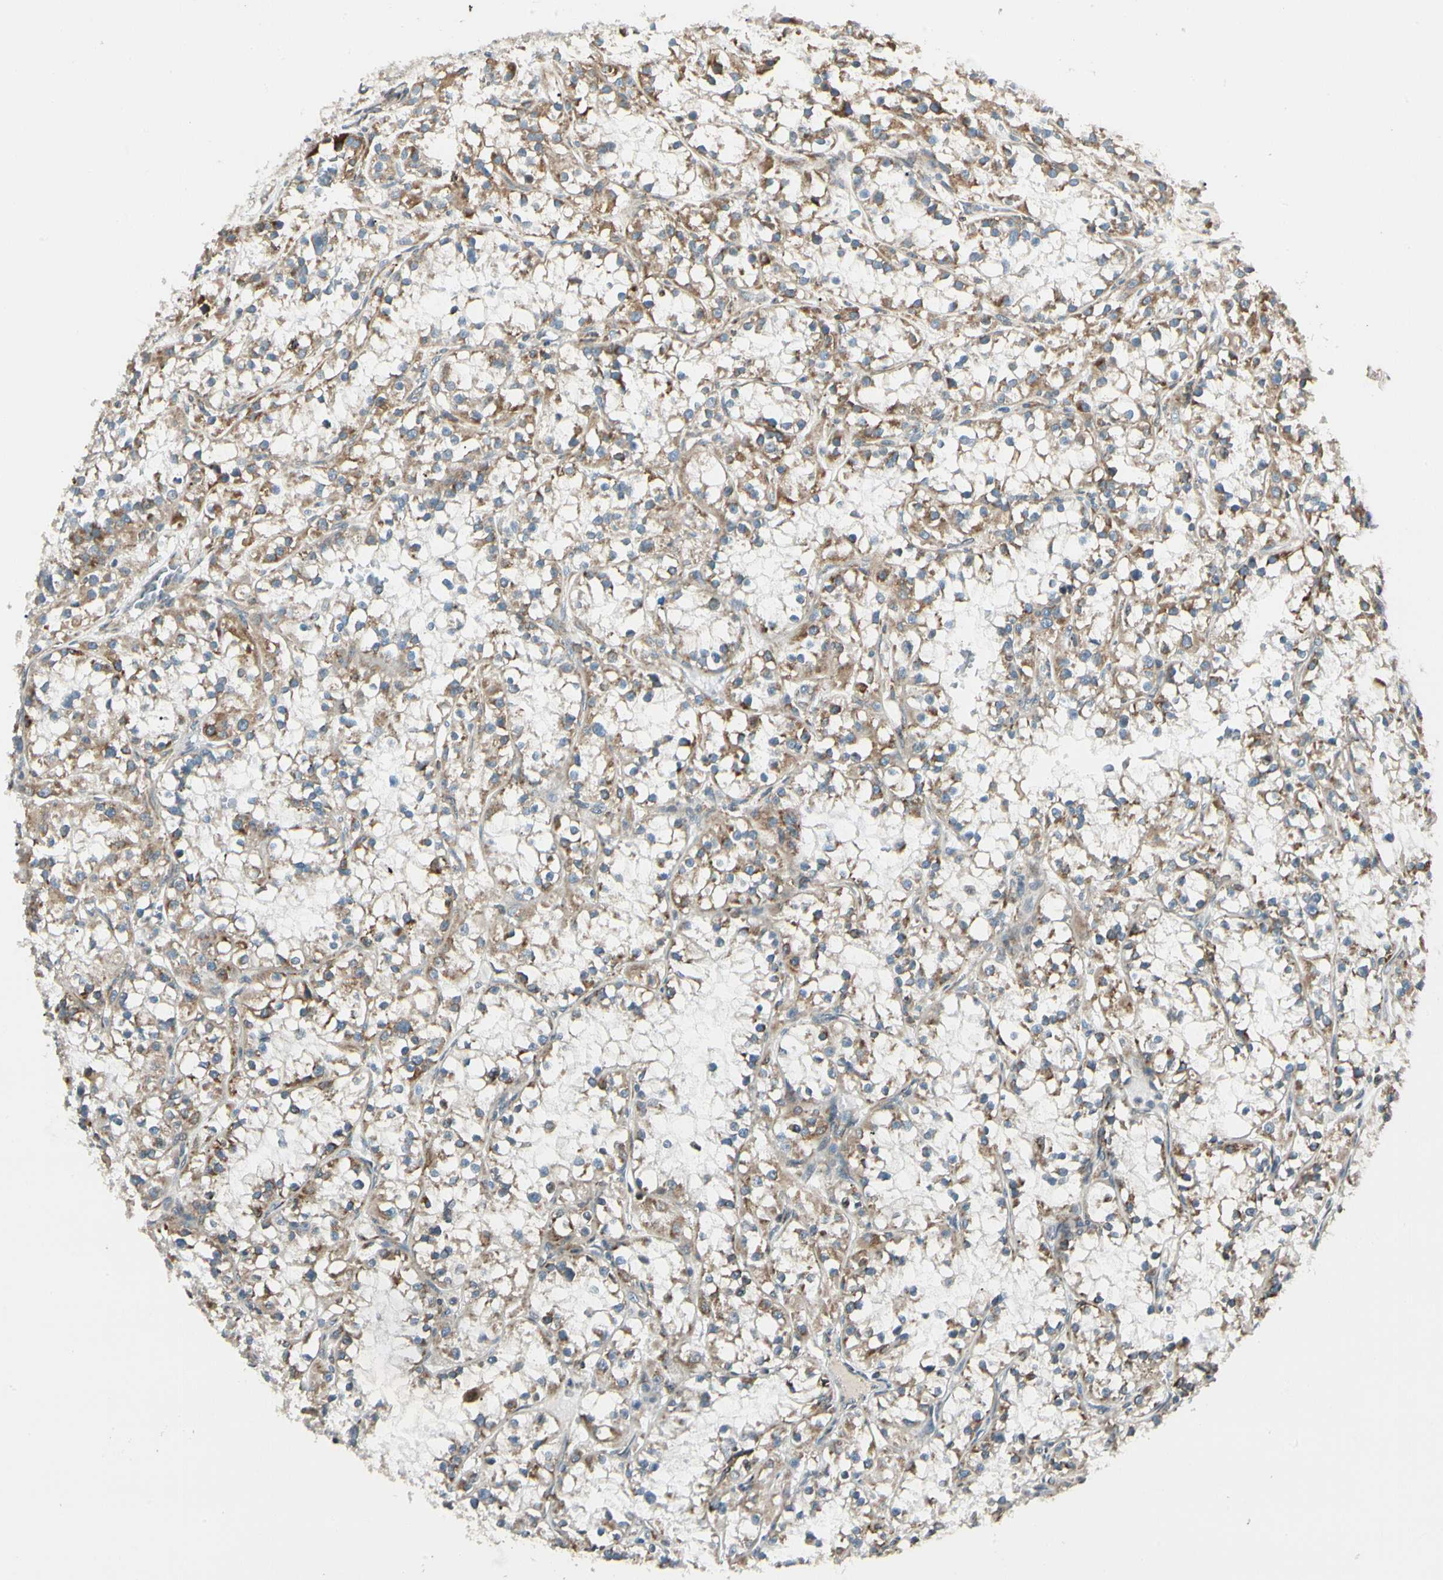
{"staining": {"intensity": "weak", "quantity": ">75%", "location": "cytoplasmic/membranous"}, "tissue": "renal cancer", "cell_type": "Tumor cells", "image_type": "cancer", "snomed": [{"axis": "morphology", "description": "Adenocarcinoma, NOS"}, {"axis": "topography", "description": "Kidney"}], "caption": "Renal cancer (adenocarcinoma) stained with DAB IHC displays low levels of weak cytoplasmic/membranous positivity in approximately >75% of tumor cells. (DAB IHC with brightfield microscopy, high magnification).", "gene": "MRPL9", "patient": {"sex": "female", "age": 52}}